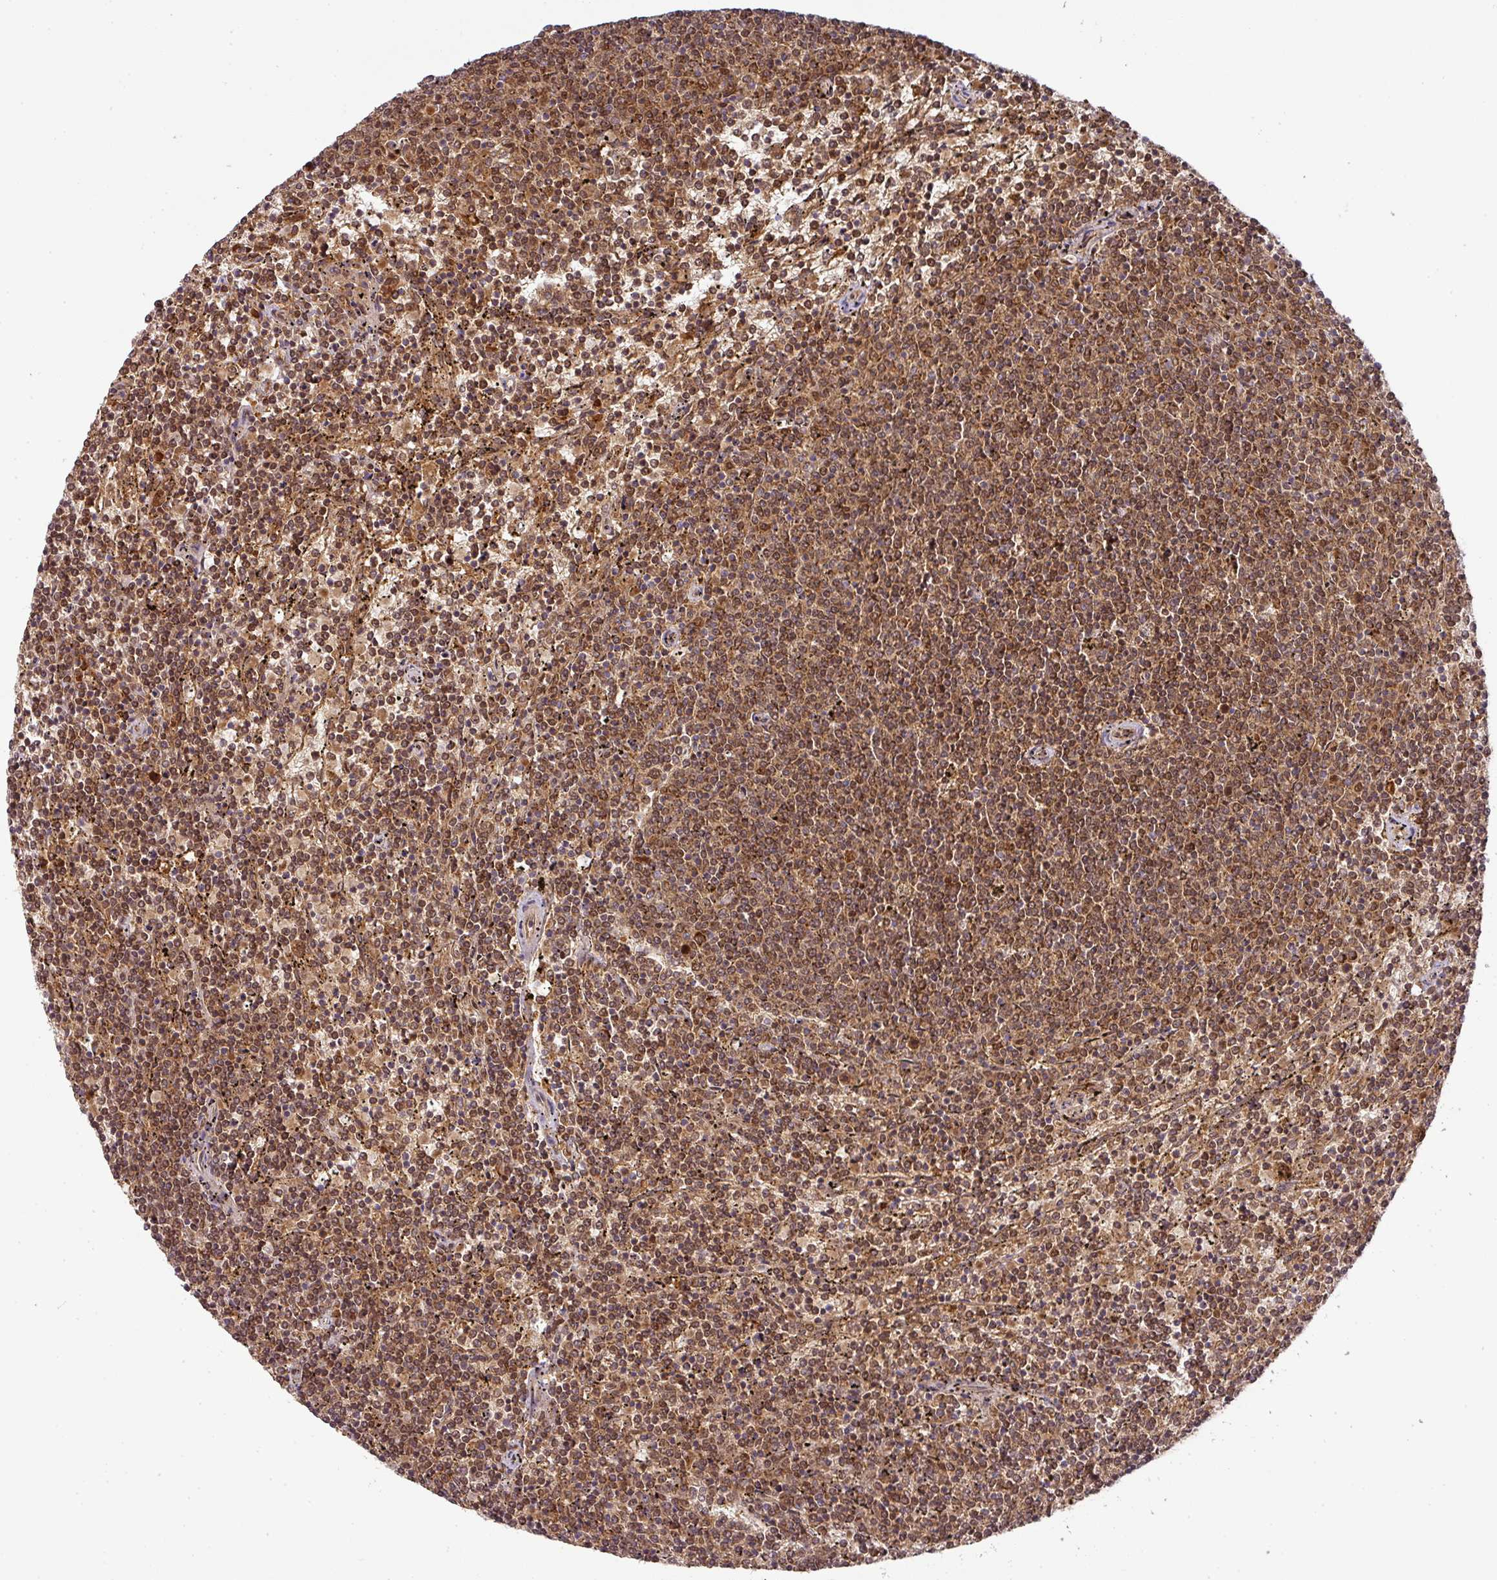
{"staining": {"intensity": "moderate", "quantity": ">75%", "location": "cytoplasmic/membranous,nuclear"}, "tissue": "lymphoma", "cell_type": "Tumor cells", "image_type": "cancer", "snomed": [{"axis": "morphology", "description": "Malignant lymphoma, non-Hodgkin's type, Low grade"}, {"axis": "topography", "description": "Spleen"}], "caption": "DAB (3,3'-diaminobenzidine) immunohistochemical staining of lymphoma demonstrates moderate cytoplasmic/membranous and nuclear protein staining in approximately >75% of tumor cells.", "gene": "MALSU1", "patient": {"sex": "female", "age": 50}}